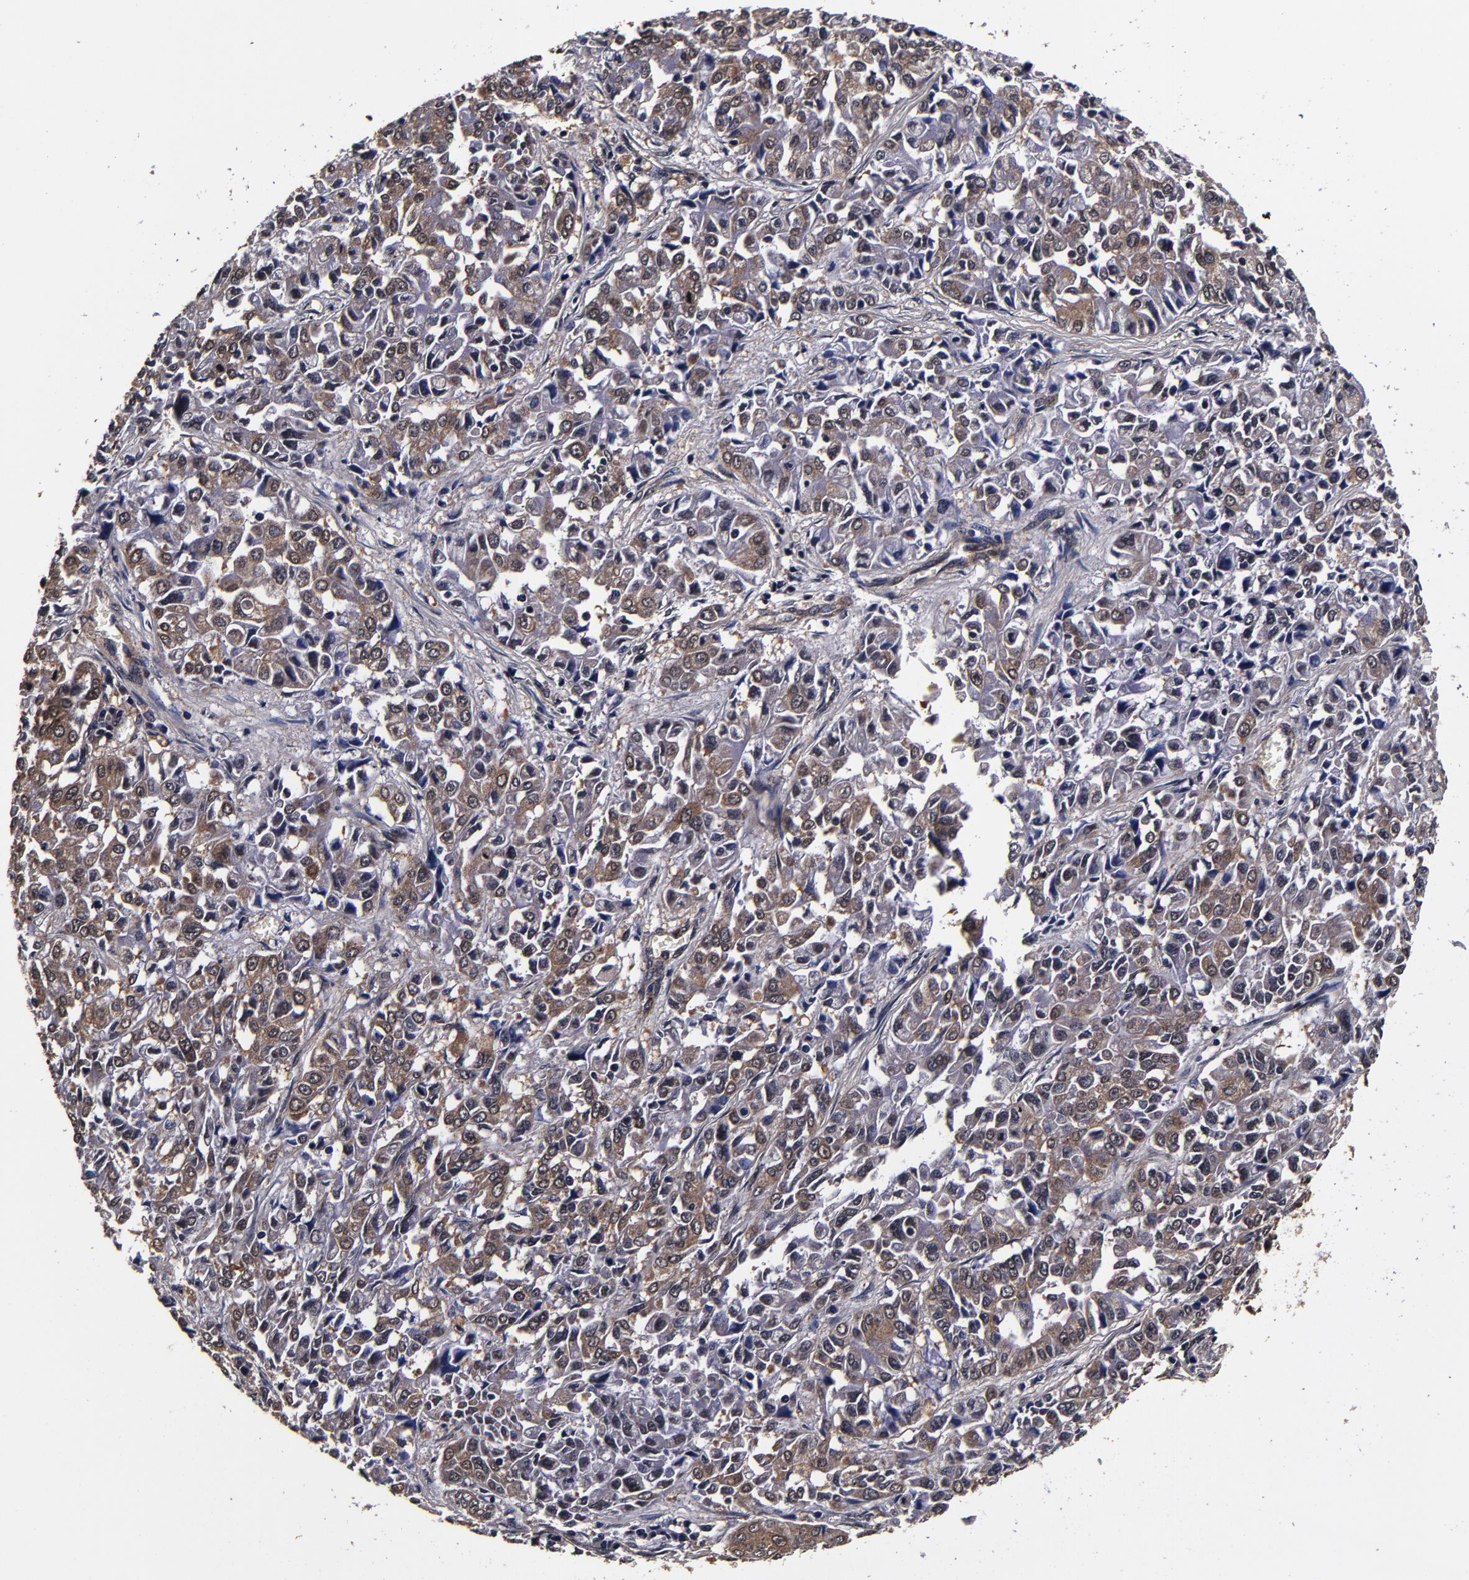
{"staining": {"intensity": "moderate", "quantity": ">75%", "location": "cytoplasmic/membranous"}, "tissue": "pancreatic cancer", "cell_type": "Tumor cells", "image_type": "cancer", "snomed": [{"axis": "morphology", "description": "Adenocarcinoma, NOS"}, {"axis": "topography", "description": "Pancreas"}], "caption": "Immunohistochemical staining of pancreatic adenocarcinoma exhibits medium levels of moderate cytoplasmic/membranous positivity in approximately >75% of tumor cells. The protein is shown in brown color, while the nuclei are stained blue.", "gene": "MMP15", "patient": {"sex": "female", "age": 52}}